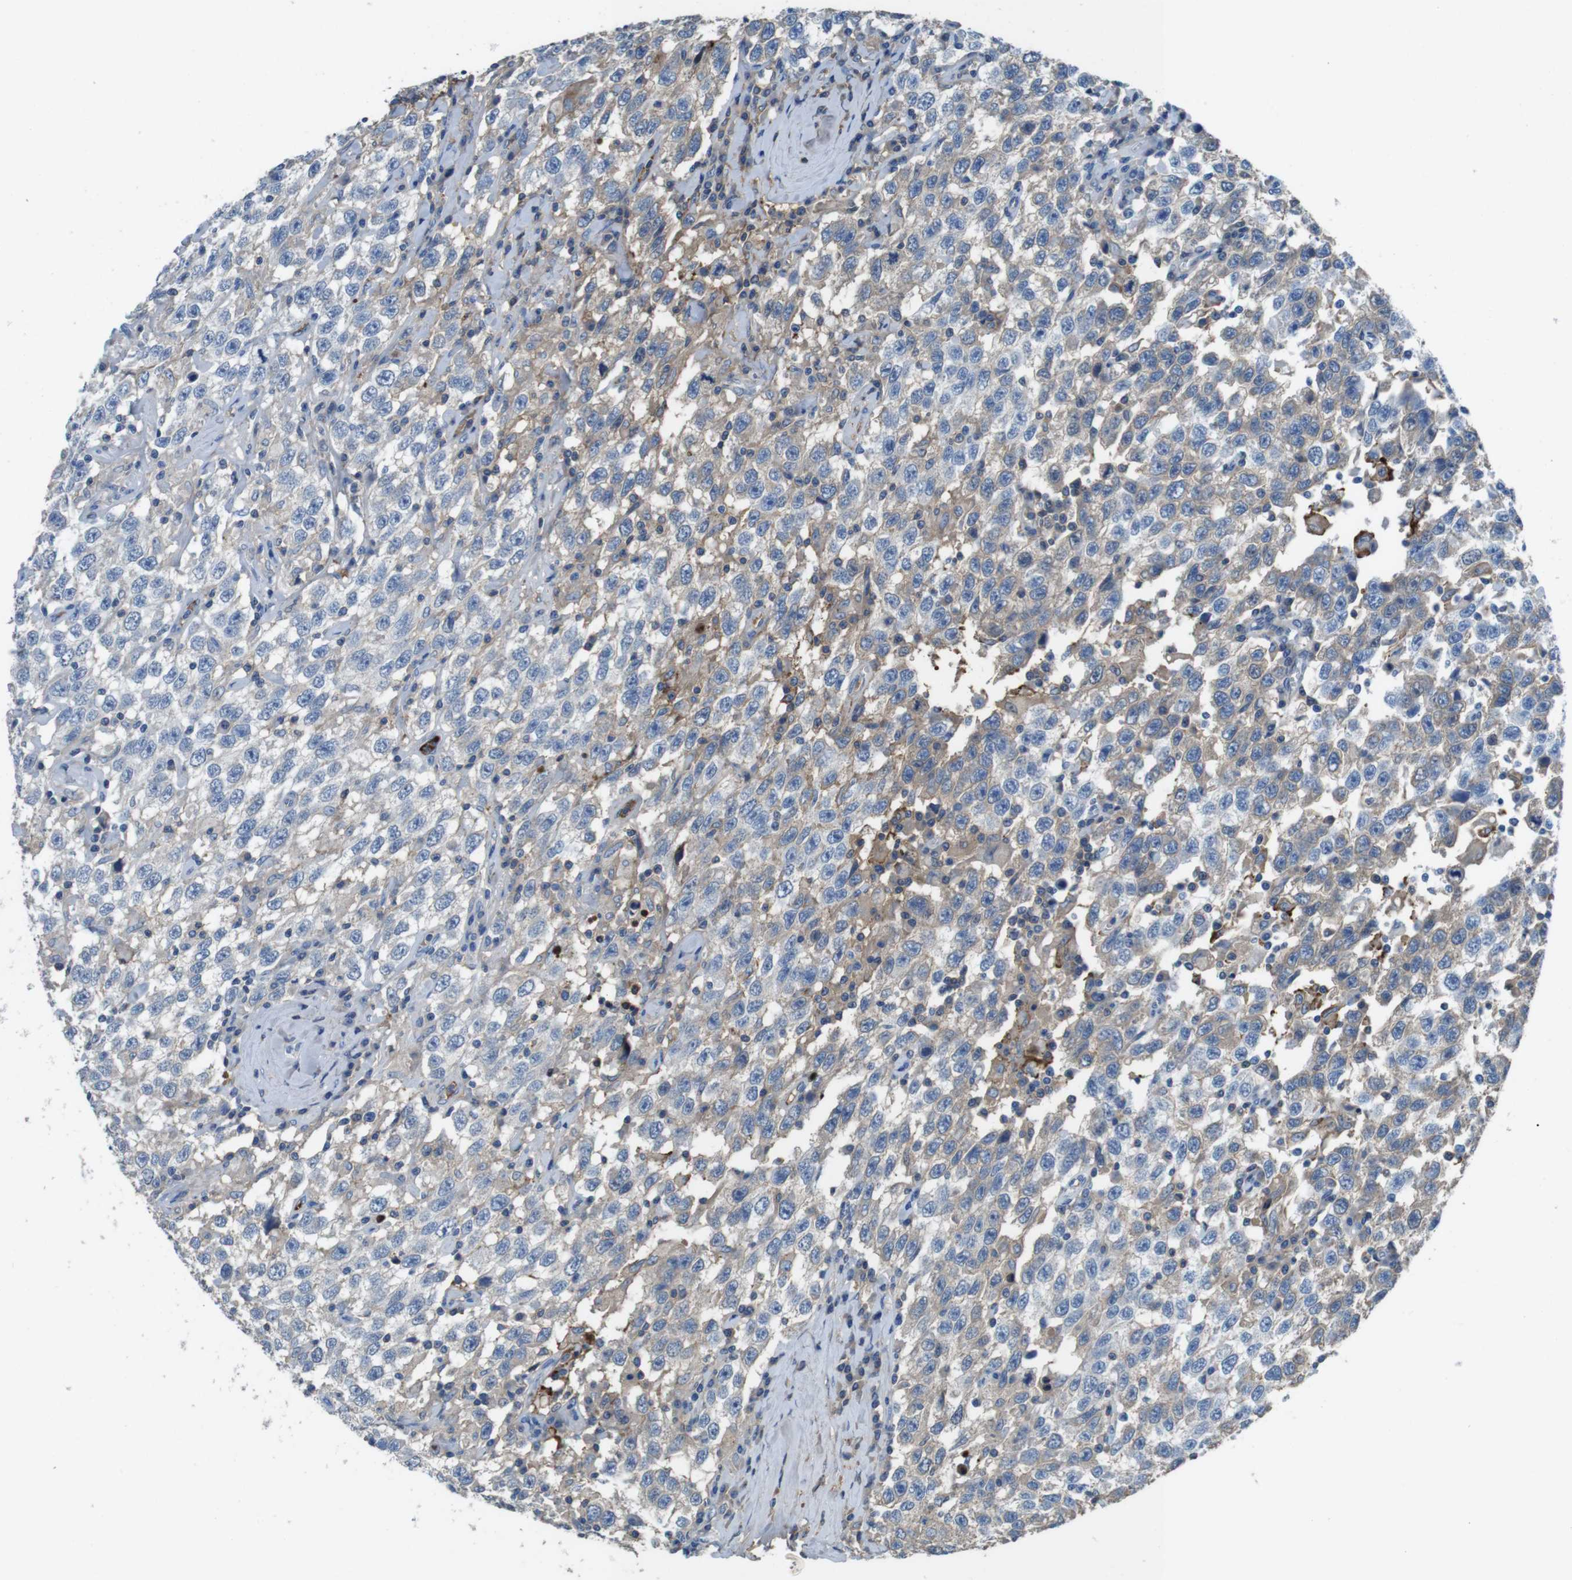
{"staining": {"intensity": "moderate", "quantity": "25%-75%", "location": "cytoplasmic/membranous,nuclear"}, "tissue": "testis cancer", "cell_type": "Tumor cells", "image_type": "cancer", "snomed": [{"axis": "morphology", "description": "Seminoma, NOS"}, {"axis": "topography", "description": "Testis"}], "caption": "This photomicrograph displays immunohistochemistry staining of human testis seminoma, with medium moderate cytoplasmic/membranous and nuclear positivity in approximately 25%-75% of tumor cells.", "gene": "TMPRSS15", "patient": {"sex": "male", "age": 41}}